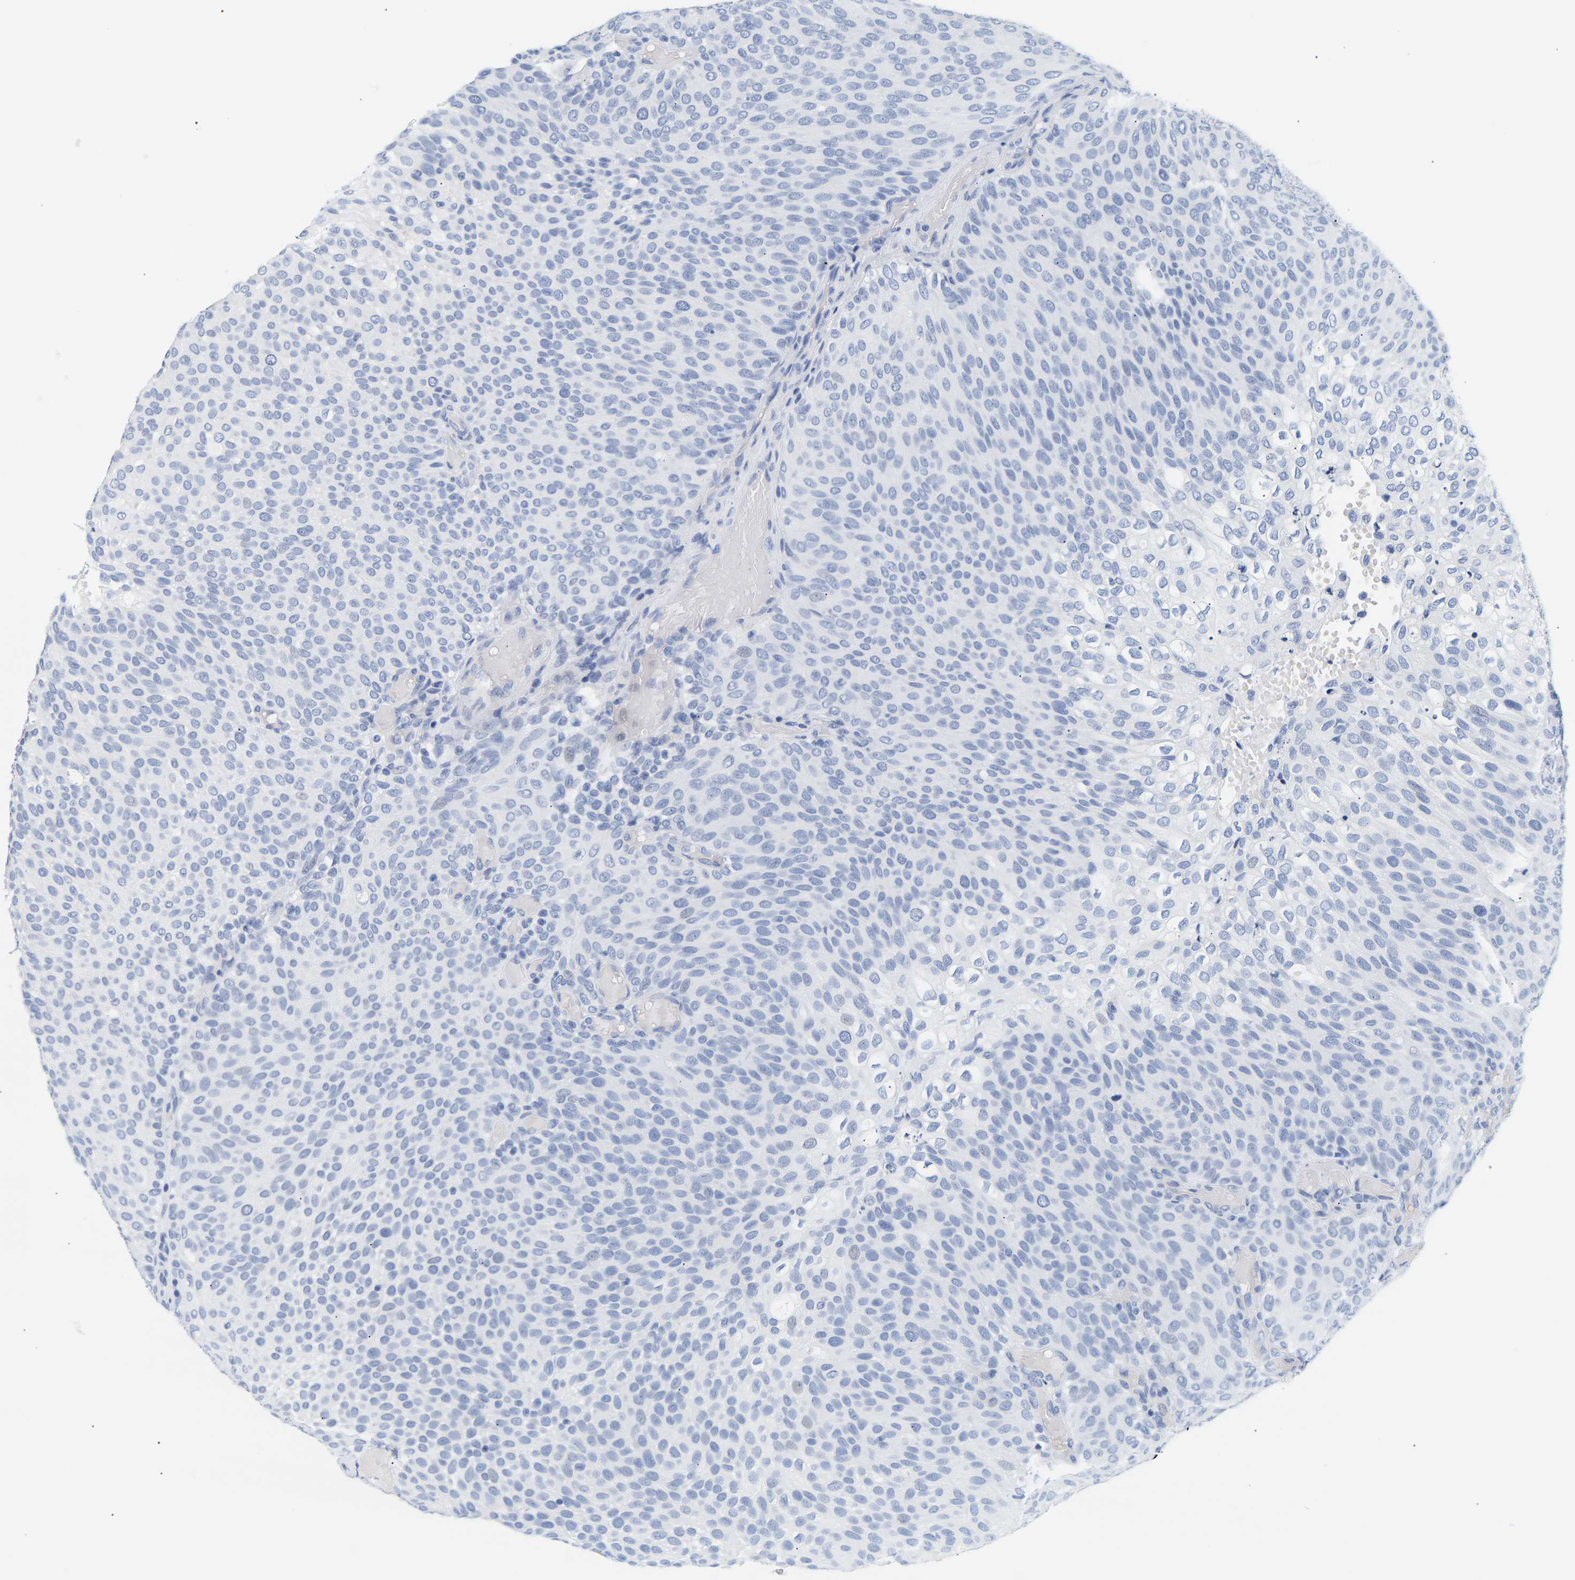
{"staining": {"intensity": "negative", "quantity": "none", "location": "none"}, "tissue": "urothelial cancer", "cell_type": "Tumor cells", "image_type": "cancer", "snomed": [{"axis": "morphology", "description": "Urothelial carcinoma, Low grade"}, {"axis": "topography", "description": "Urinary bladder"}], "caption": "Micrograph shows no protein expression in tumor cells of low-grade urothelial carcinoma tissue. (Brightfield microscopy of DAB (3,3'-diaminobenzidine) IHC at high magnification).", "gene": "SPINK2", "patient": {"sex": "male", "age": 78}}